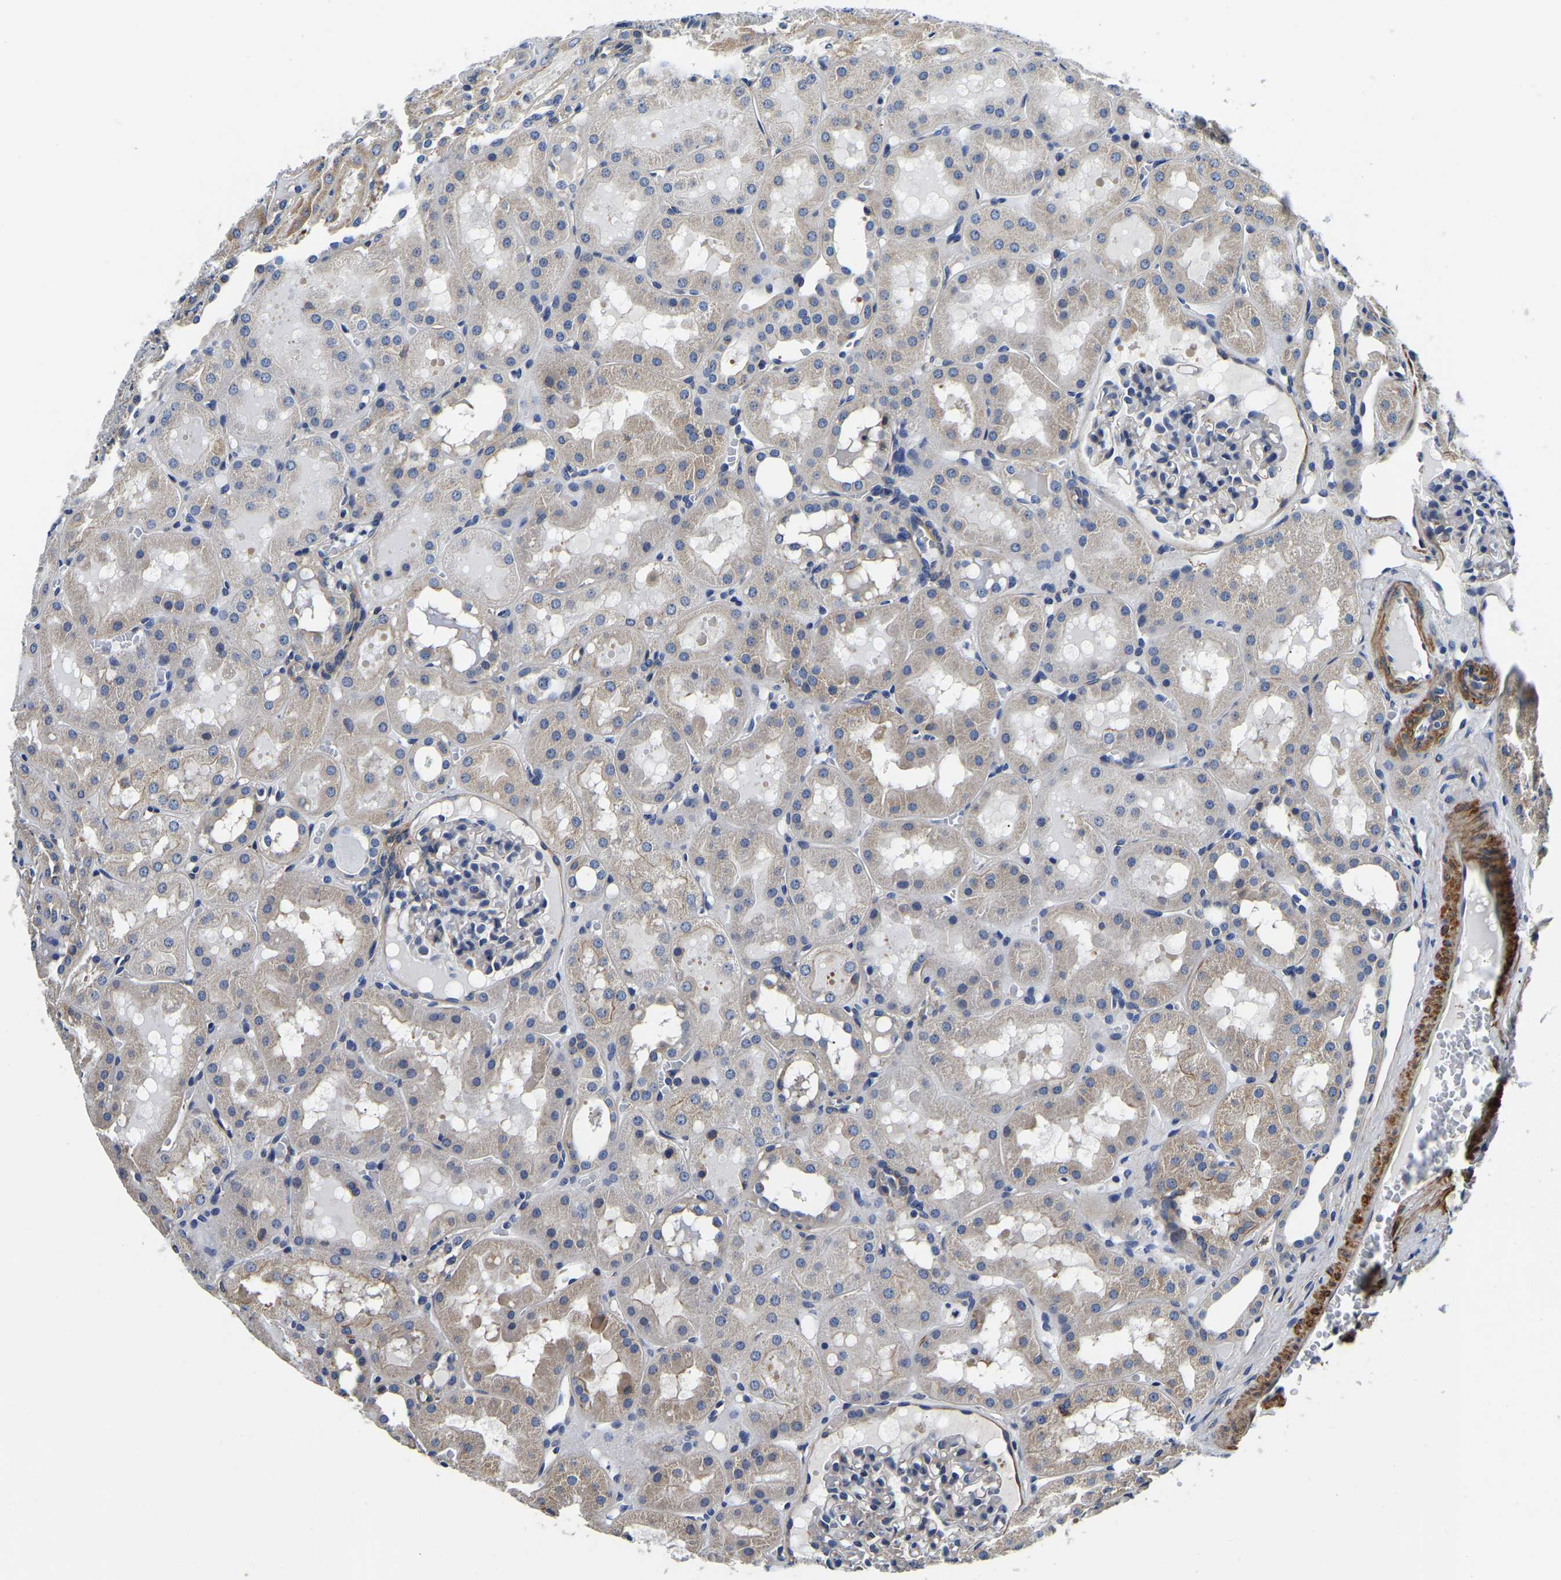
{"staining": {"intensity": "weak", "quantity": "<25%", "location": "cytoplasmic/membranous"}, "tissue": "kidney", "cell_type": "Cells in glomeruli", "image_type": "normal", "snomed": [{"axis": "morphology", "description": "Normal tissue, NOS"}, {"axis": "topography", "description": "Kidney"}, {"axis": "topography", "description": "Urinary bladder"}], "caption": "Immunohistochemistry (IHC) micrograph of benign human kidney stained for a protein (brown), which demonstrates no staining in cells in glomeruli.", "gene": "KCTD17", "patient": {"sex": "male", "age": 16}}